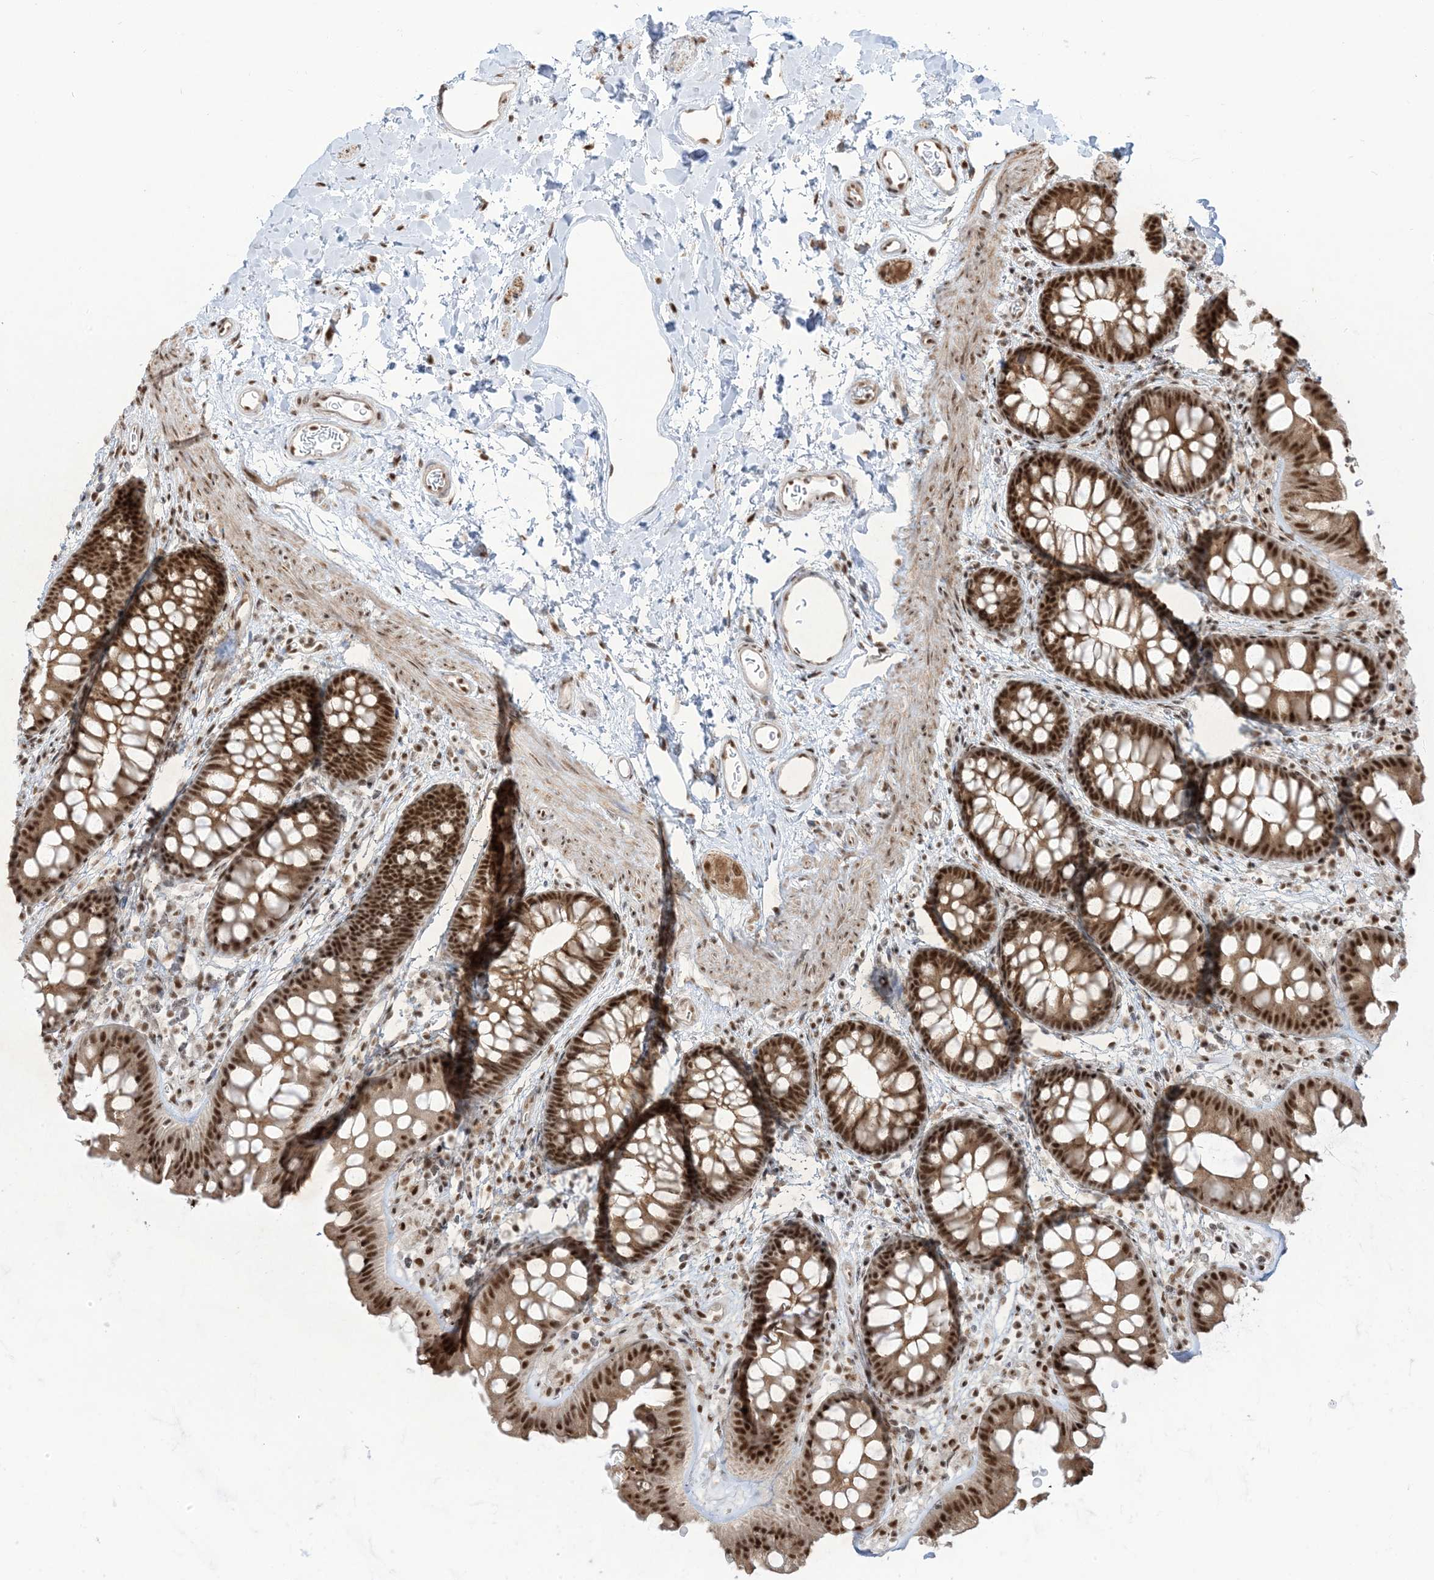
{"staining": {"intensity": "moderate", "quantity": ">75%", "location": "nuclear"}, "tissue": "colon", "cell_type": "Endothelial cells", "image_type": "normal", "snomed": [{"axis": "morphology", "description": "Normal tissue, NOS"}, {"axis": "topography", "description": "Colon"}], "caption": "A high-resolution micrograph shows IHC staining of benign colon, which demonstrates moderate nuclear staining in approximately >75% of endothelial cells.", "gene": "ARGLU1", "patient": {"sex": "female", "age": 62}}